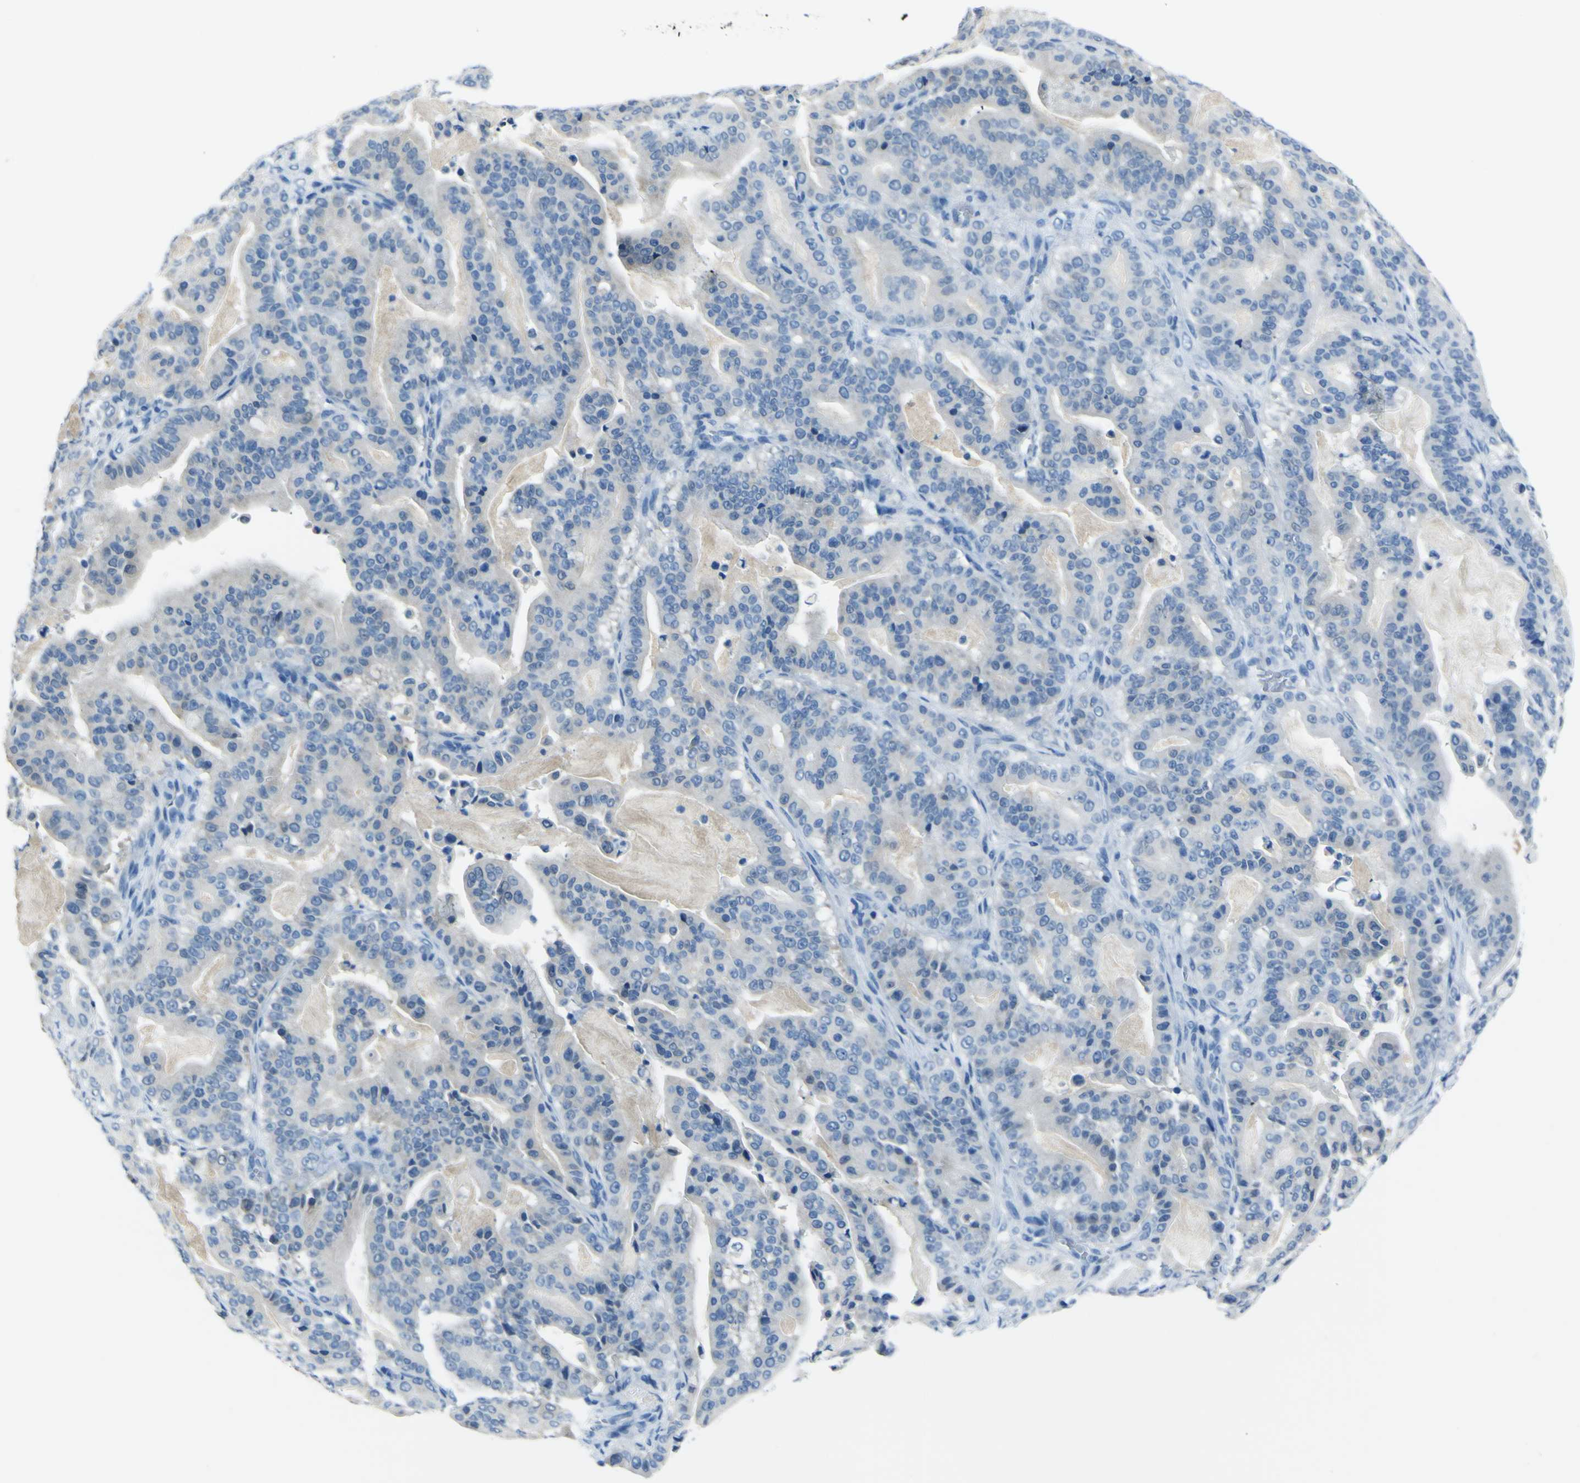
{"staining": {"intensity": "negative", "quantity": "none", "location": "none"}, "tissue": "pancreatic cancer", "cell_type": "Tumor cells", "image_type": "cancer", "snomed": [{"axis": "morphology", "description": "Adenocarcinoma, NOS"}, {"axis": "topography", "description": "Pancreas"}], "caption": "The histopathology image shows no staining of tumor cells in pancreatic cancer (adenocarcinoma).", "gene": "PHKG1", "patient": {"sex": "male", "age": 63}}